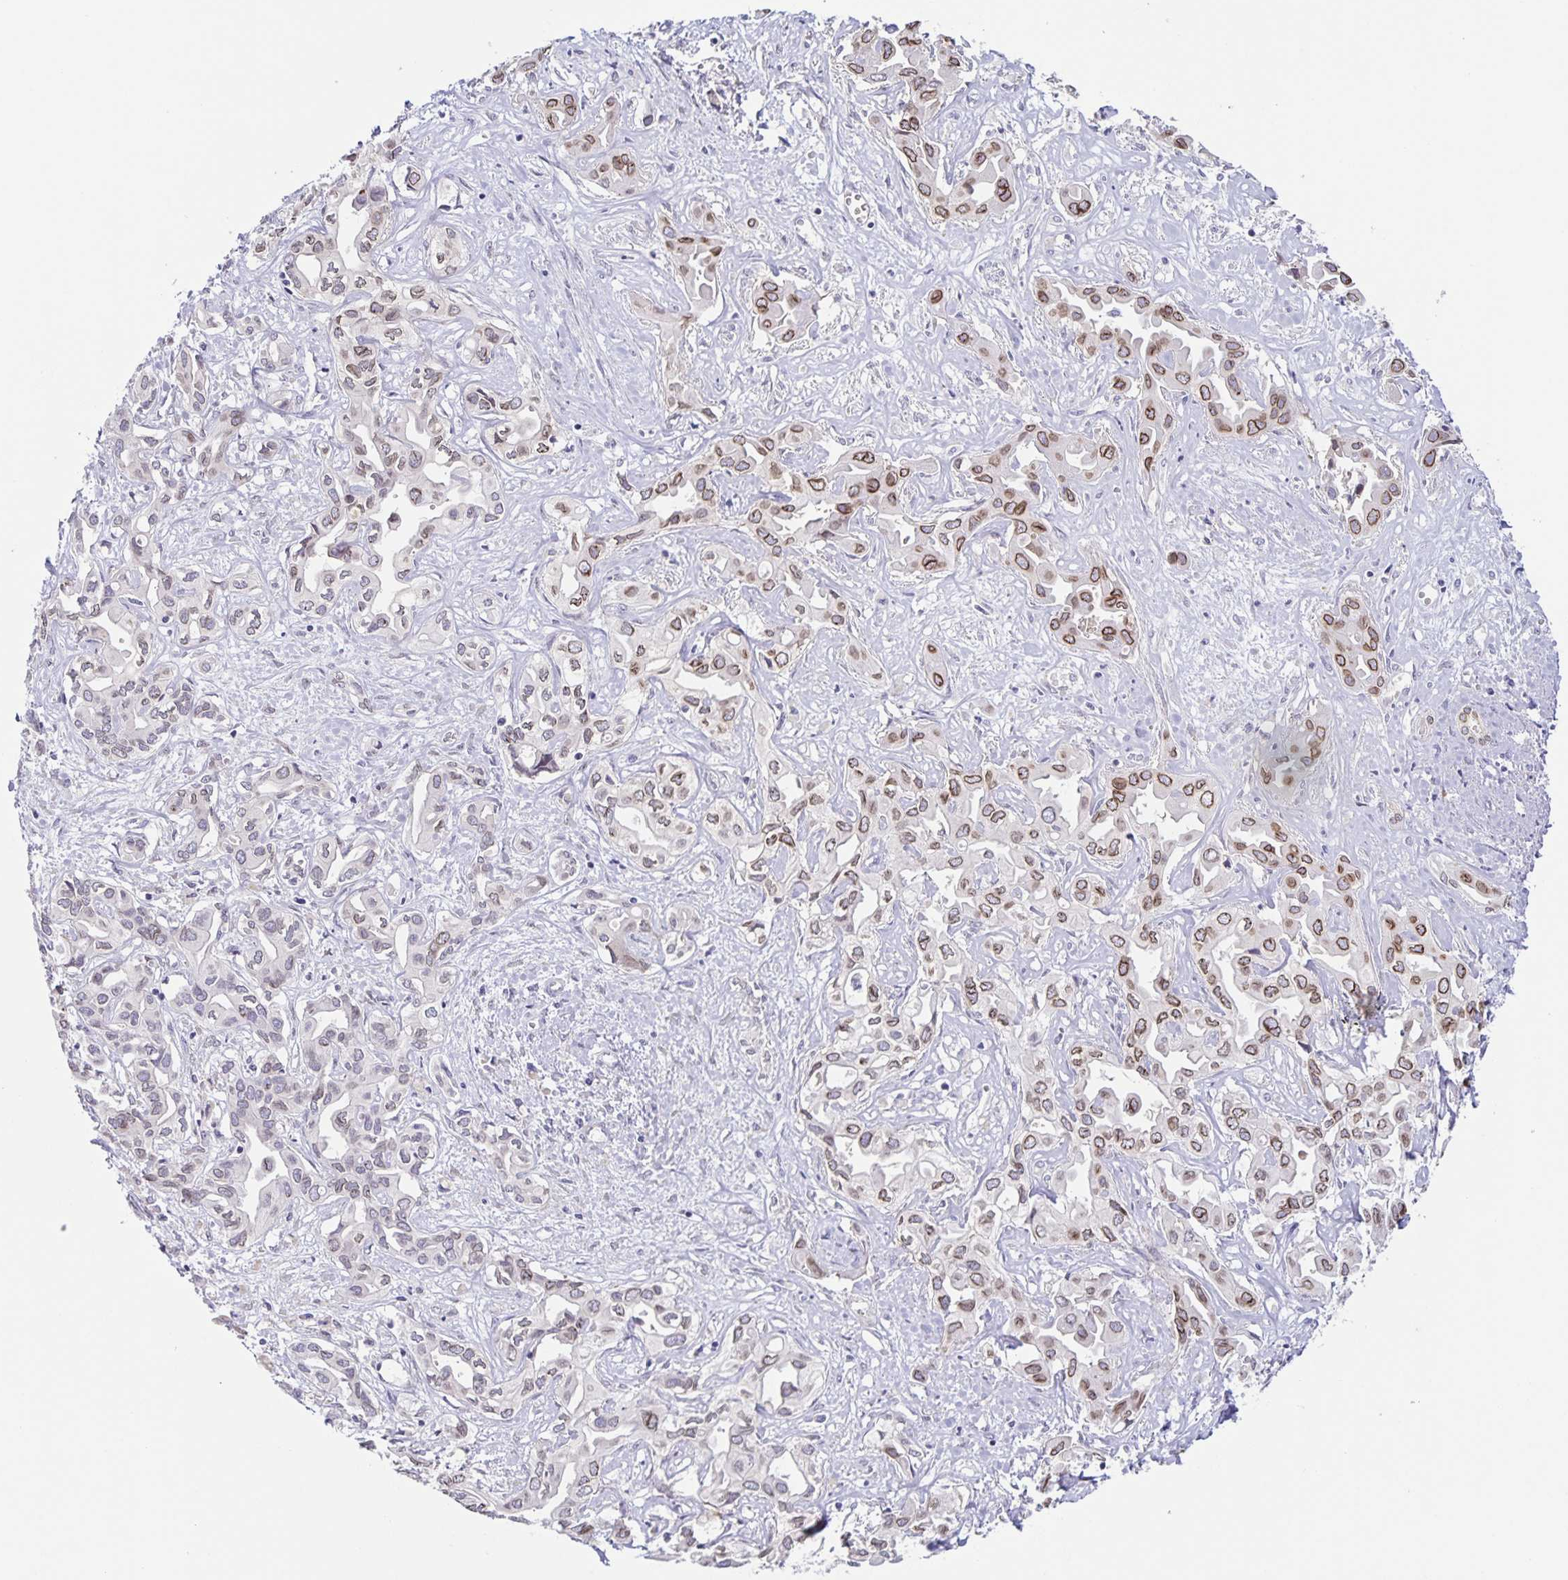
{"staining": {"intensity": "moderate", "quantity": "25%-75%", "location": "cytoplasmic/membranous,nuclear"}, "tissue": "liver cancer", "cell_type": "Tumor cells", "image_type": "cancer", "snomed": [{"axis": "morphology", "description": "Cholangiocarcinoma"}, {"axis": "topography", "description": "Liver"}], "caption": "Moderate cytoplasmic/membranous and nuclear protein expression is identified in about 25%-75% of tumor cells in liver cancer.", "gene": "SYNE2", "patient": {"sex": "female", "age": 64}}